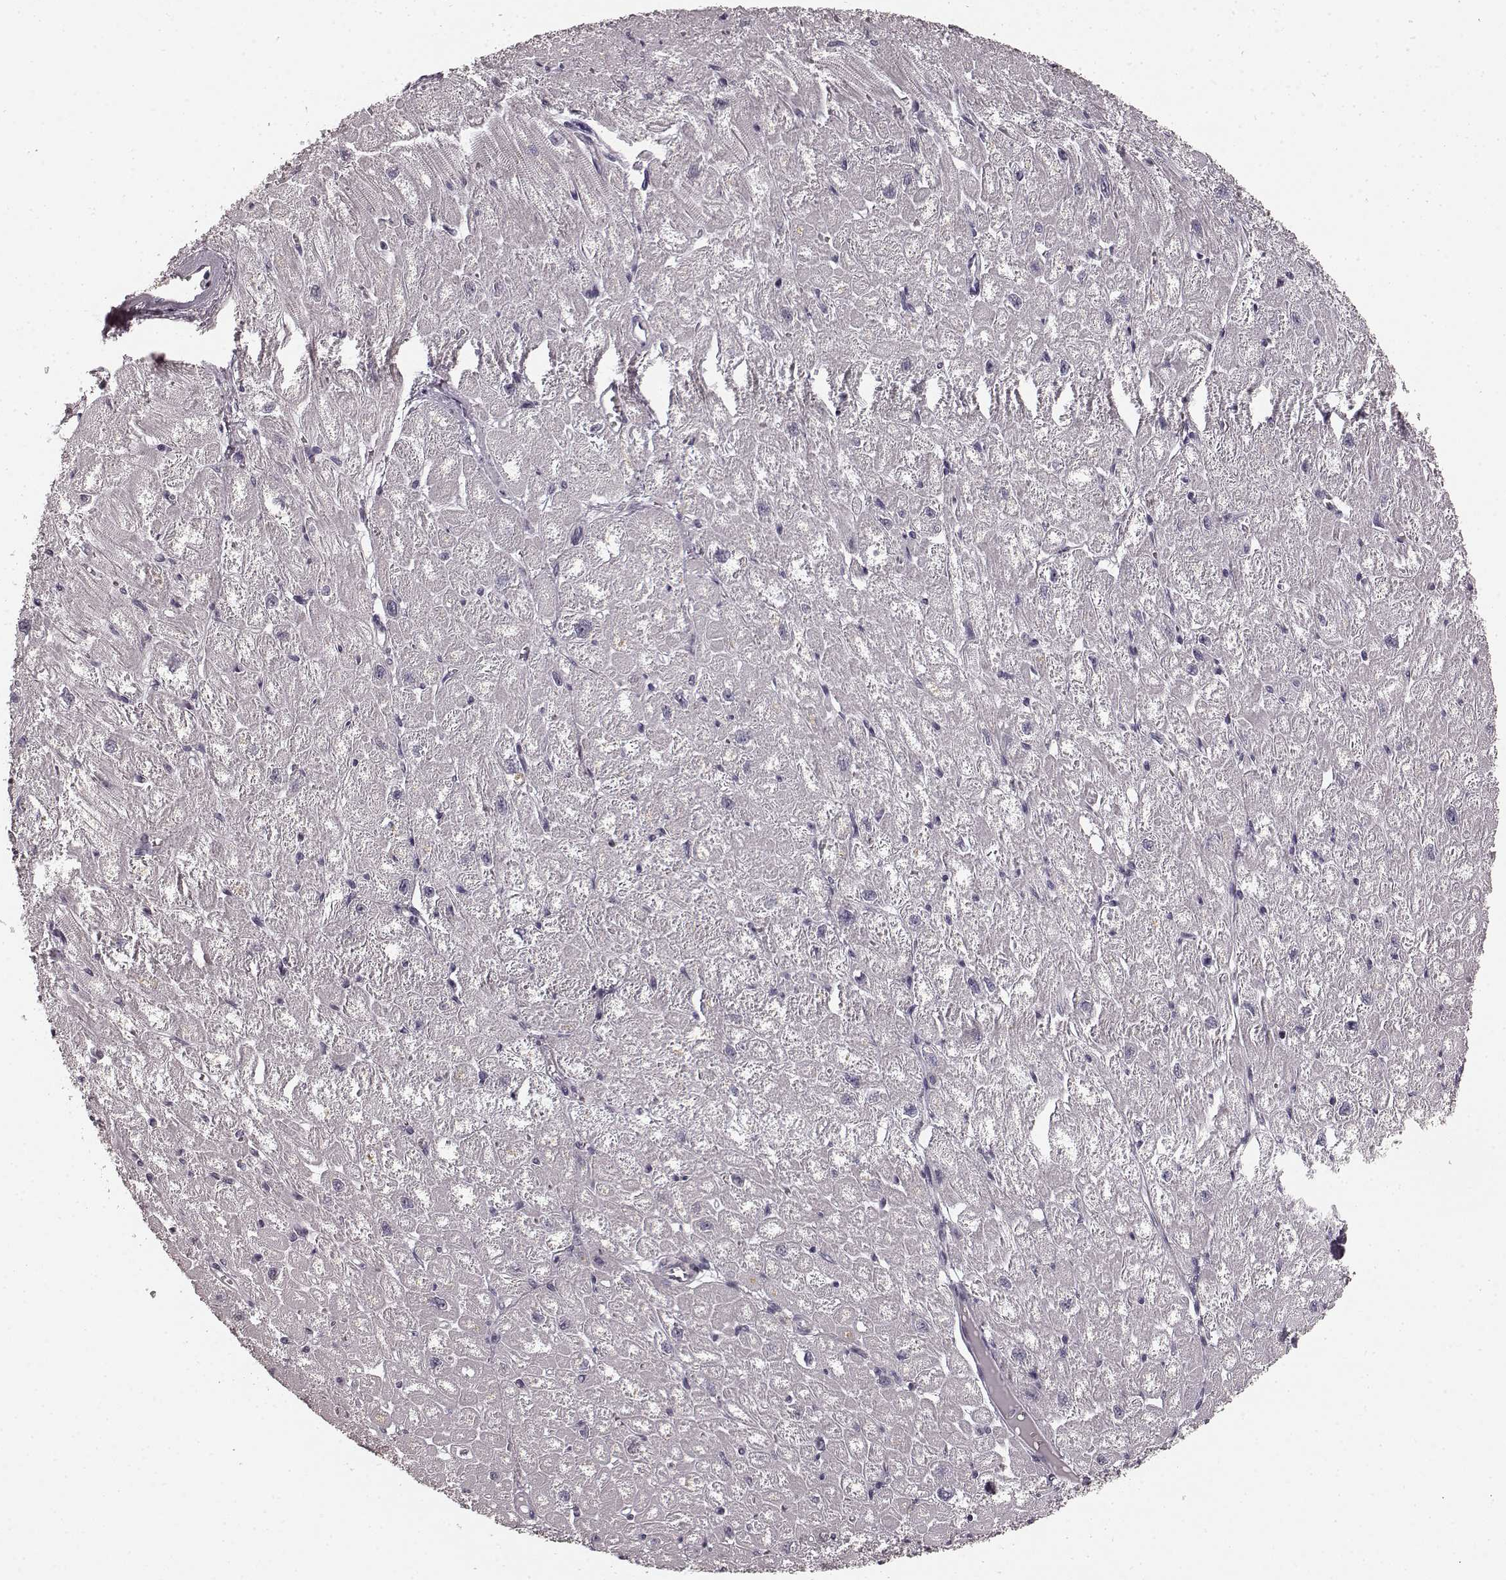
{"staining": {"intensity": "negative", "quantity": "none", "location": "none"}, "tissue": "heart muscle", "cell_type": "Cardiomyocytes", "image_type": "normal", "snomed": [{"axis": "morphology", "description": "Normal tissue, NOS"}, {"axis": "topography", "description": "Heart"}], "caption": "IHC of unremarkable human heart muscle displays no staining in cardiomyocytes. (DAB (3,3'-diaminobenzidine) immunohistochemistry (IHC), high magnification).", "gene": "RIT2", "patient": {"sex": "male", "age": 61}}